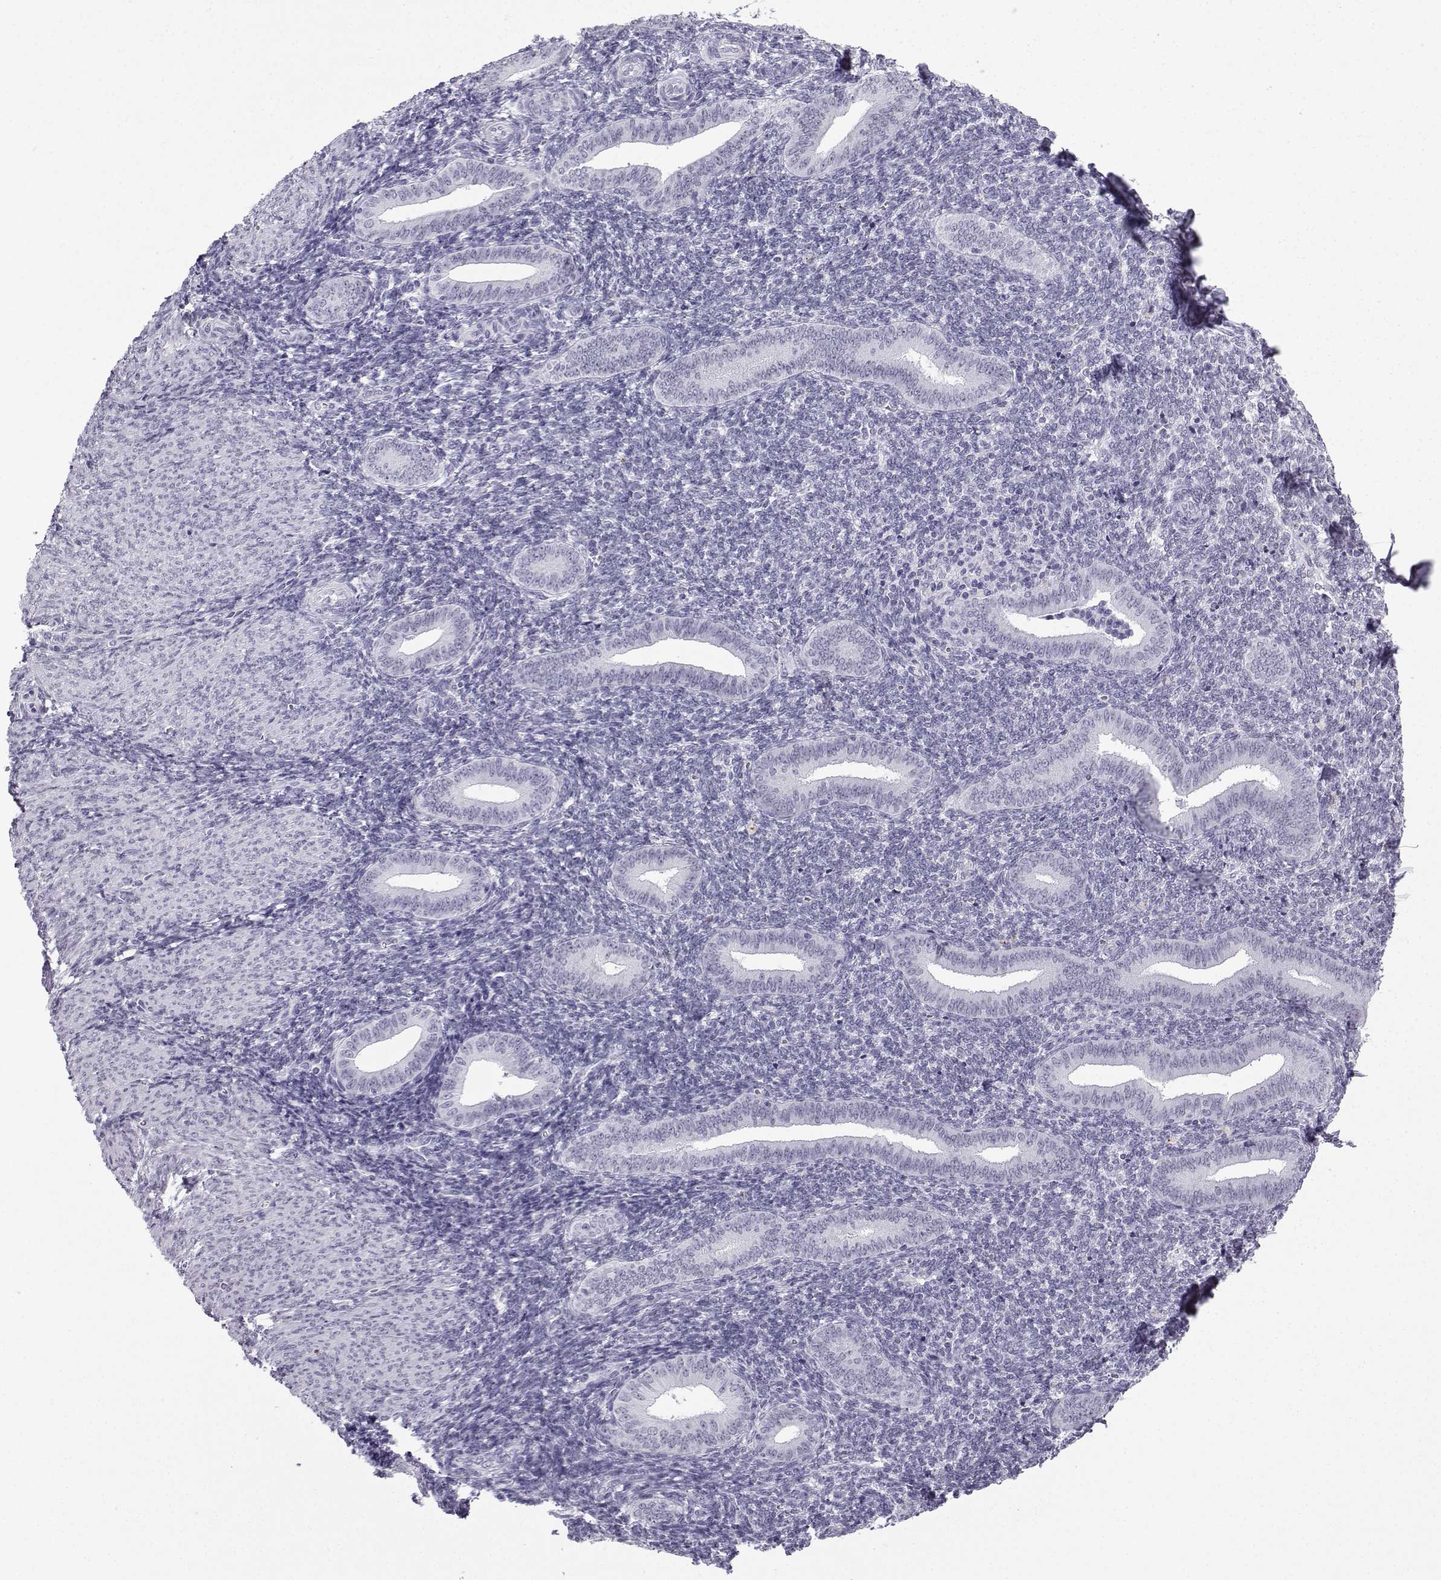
{"staining": {"intensity": "negative", "quantity": "none", "location": "none"}, "tissue": "endometrium", "cell_type": "Cells in endometrial stroma", "image_type": "normal", "snomed": [{"axis": "morphology", "description": "Normal tissue, NOS"}, {"axis": "topography", "description": "Endometrium"}], "caption": "This micrograph is of benign endometrium stained with immunohistochemistry (IHC) to label a protein in brown with the nuclei are counter-stained blue. There is no positivity in cells in endometrial stroma.", "gene": "MRGBP", "patient": {"sex": "female", "age": 25}}